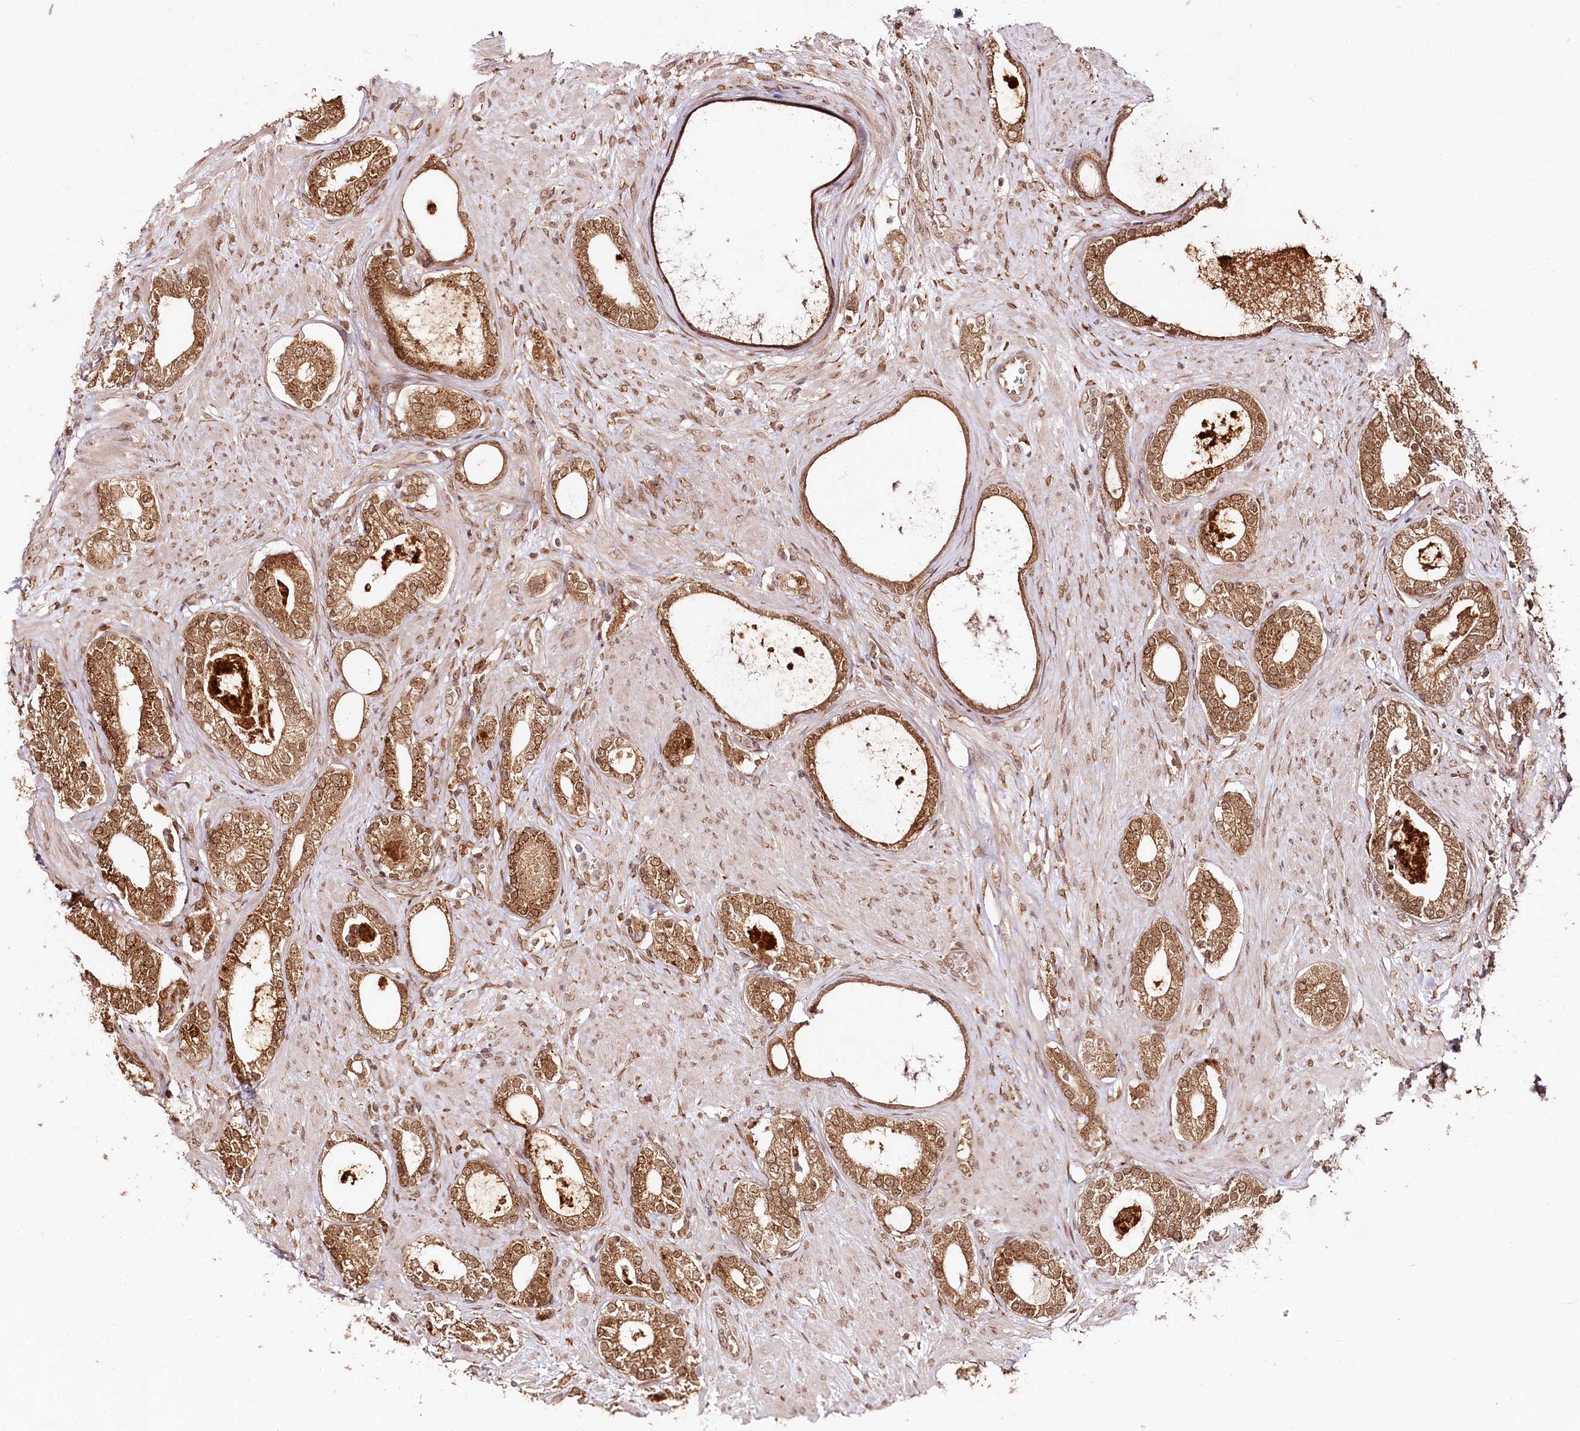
{"staining": {"intensity": "moderate", "quantity": ">75%", "location": "cytoplasmic/membranous,nuclear"}, "tissue": "prostate cancer", "cell_type": "Tumor cells", "image_type": "cancer", "snomed": [{"axis": "morphology", "description": "Adenocarcinoma, High grade"}, {"axis": "topography", "description": "Prostate"}], "caption": "Protein expression analysis of prostate high-grade adenocarcinoma shows moderate cytoplasmic/membranous and nuclear staining in about >75% of tumor cells.", "gene": "ENSG00000144785", "patient": {"sex": "male", "age": 63}}